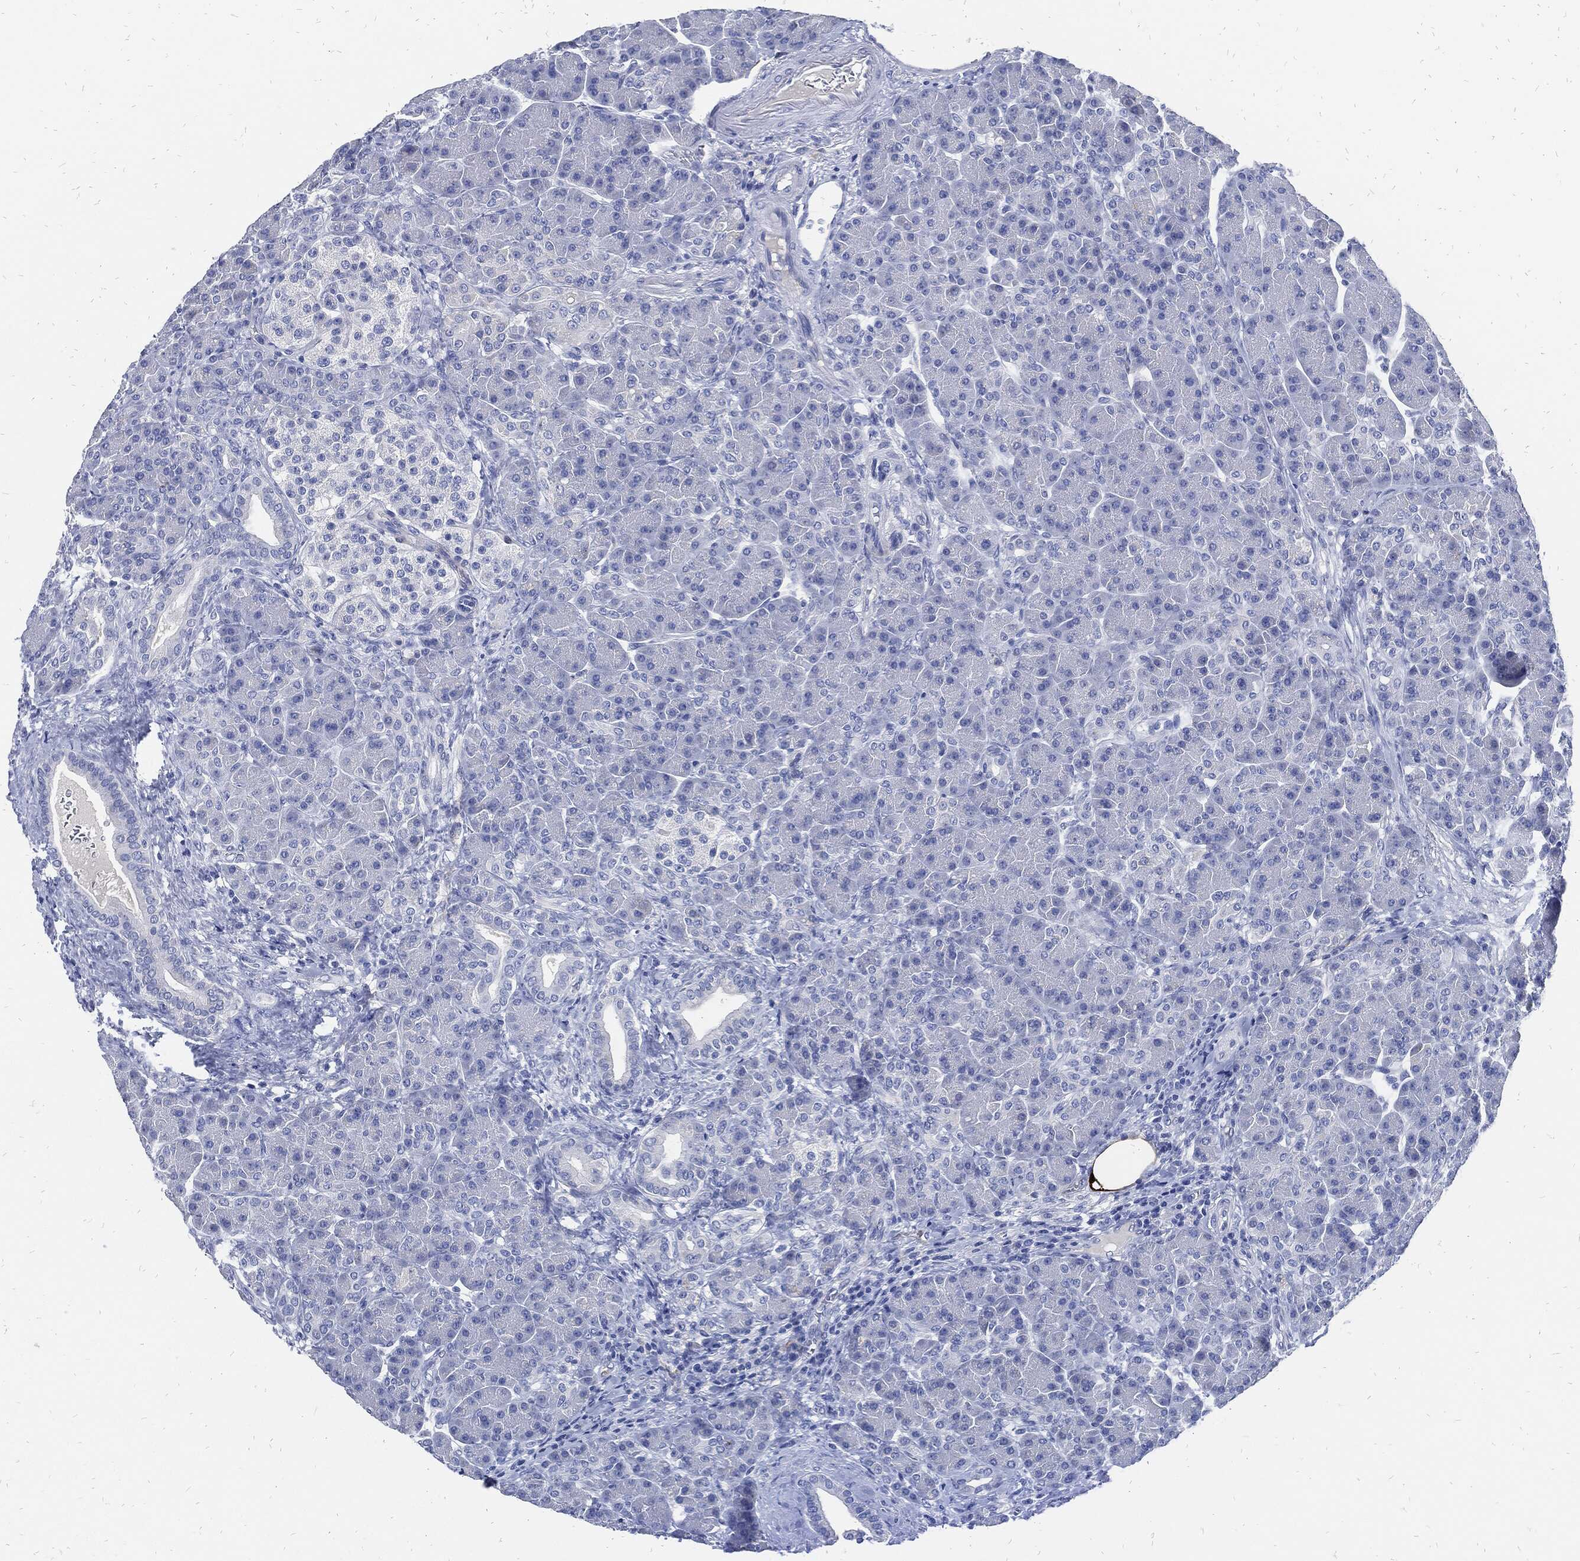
{"staining": {"intensity": "negative", "quantity": "none", "location": "none"}, "tissue": "pancreas", "cell_type": "Exocrine glandular cells", "image_type": "normal", "snomed": [{"axis": "morphology", "description": "Normal tissue, NOS"}, {"axis": "topography", "description": "Pancreas"}], "caption": "Immunohistochemical staining of benign human pancreas reveals no significant positivity in exocrine glandular cells.", "gene": "FABP4", "patient": {"sex": "female", "age": 63}}